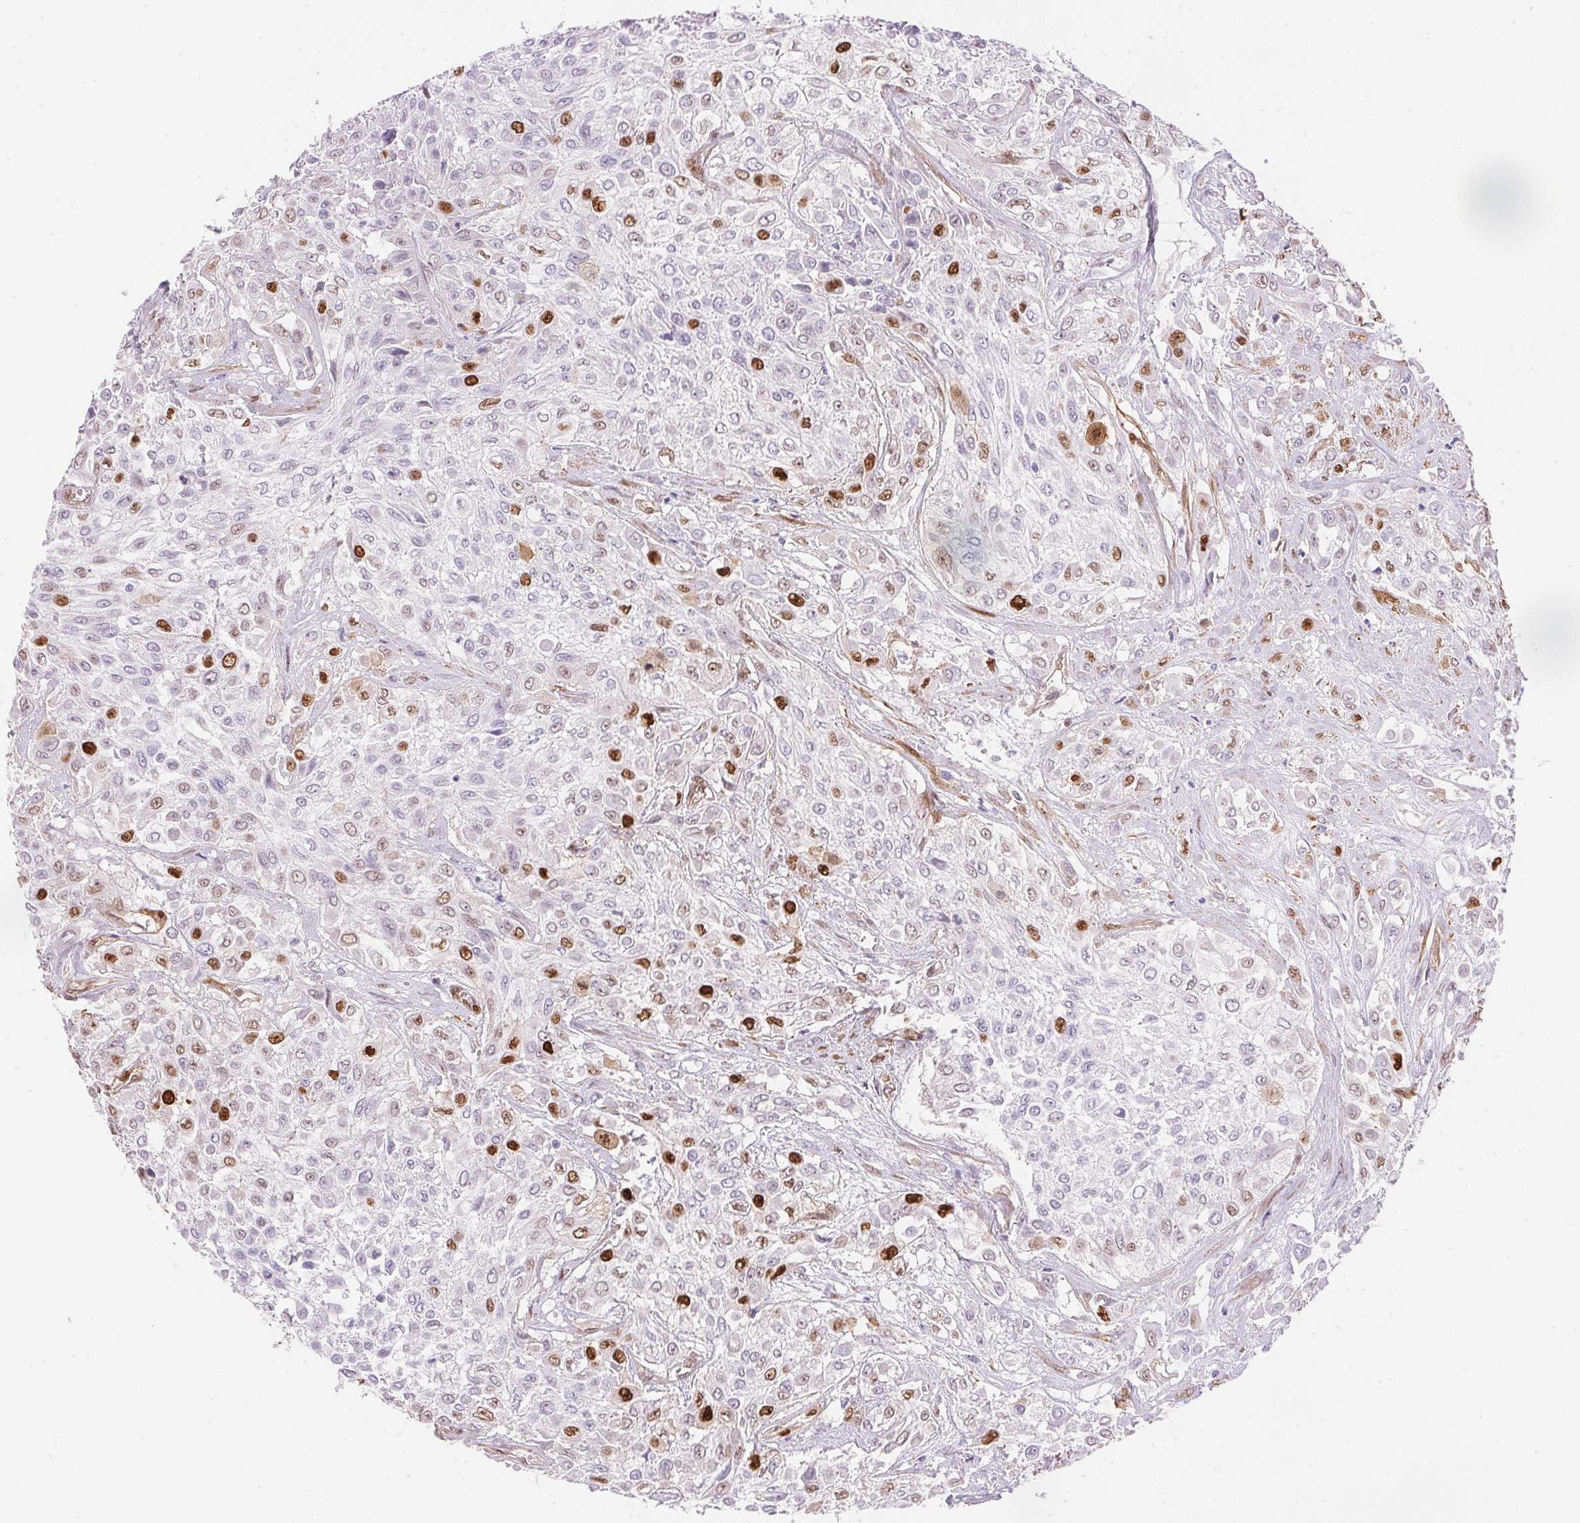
{"staining": {"intensity": "strong", "quantity": "<25%", "location": "nuclear"}, "tissue": "urothelial cancer", "cell_type": "Tumor cells", "image_type": "cancer", "snomed": [{"axis": "morphology", "description": "Urothelial carcinoma, High grade"}, {"axis": "topography", "description": "Urinary bladder"}], "caption": "Strong nuclear positivity is present in approximately <25% of tumor cells in urothelial cancer. The staining is performed using DAB brown chromogen to label protein expression. The nuclei are counter-stained blue using hematoxylin.", "gene": "SMTN", "patient": {"sex": "male", "age": 57}}